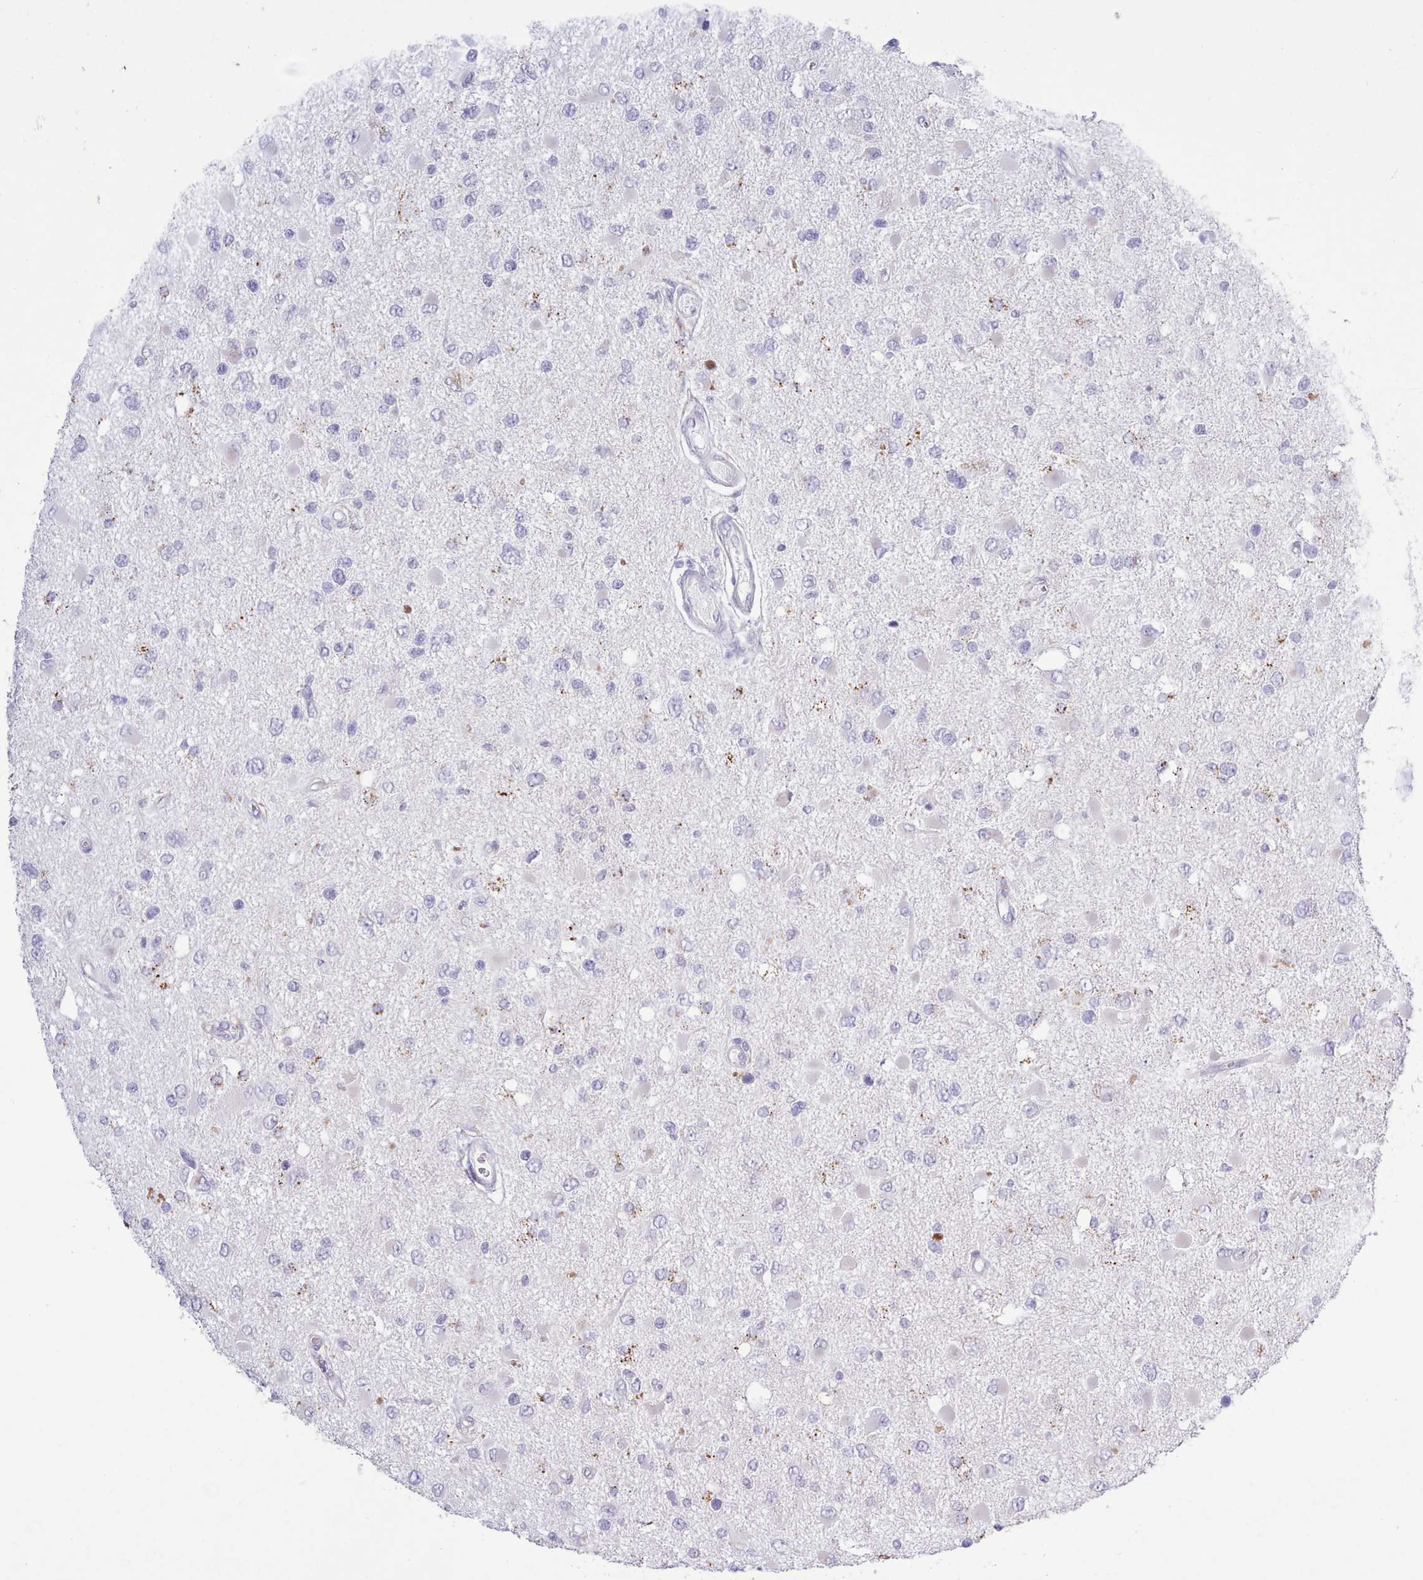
{"staining": {"intensity": "negative", "quantity": "none", "location": "none"}, "tissue": "glioma", "cell_type": "Tumor cells", "image_type": "cancer", "snomed": [{"axis": "morphology", "description": "Glioma, malignant, High grade"}, {"axis": "topography", "description": "Brain"}], "caption": "The micrograph reveals no staining of tumor cells in malignant glioma (high-grade).", "gene": "SRD5A1", "patient": {"sex": "male", "age": 53}}